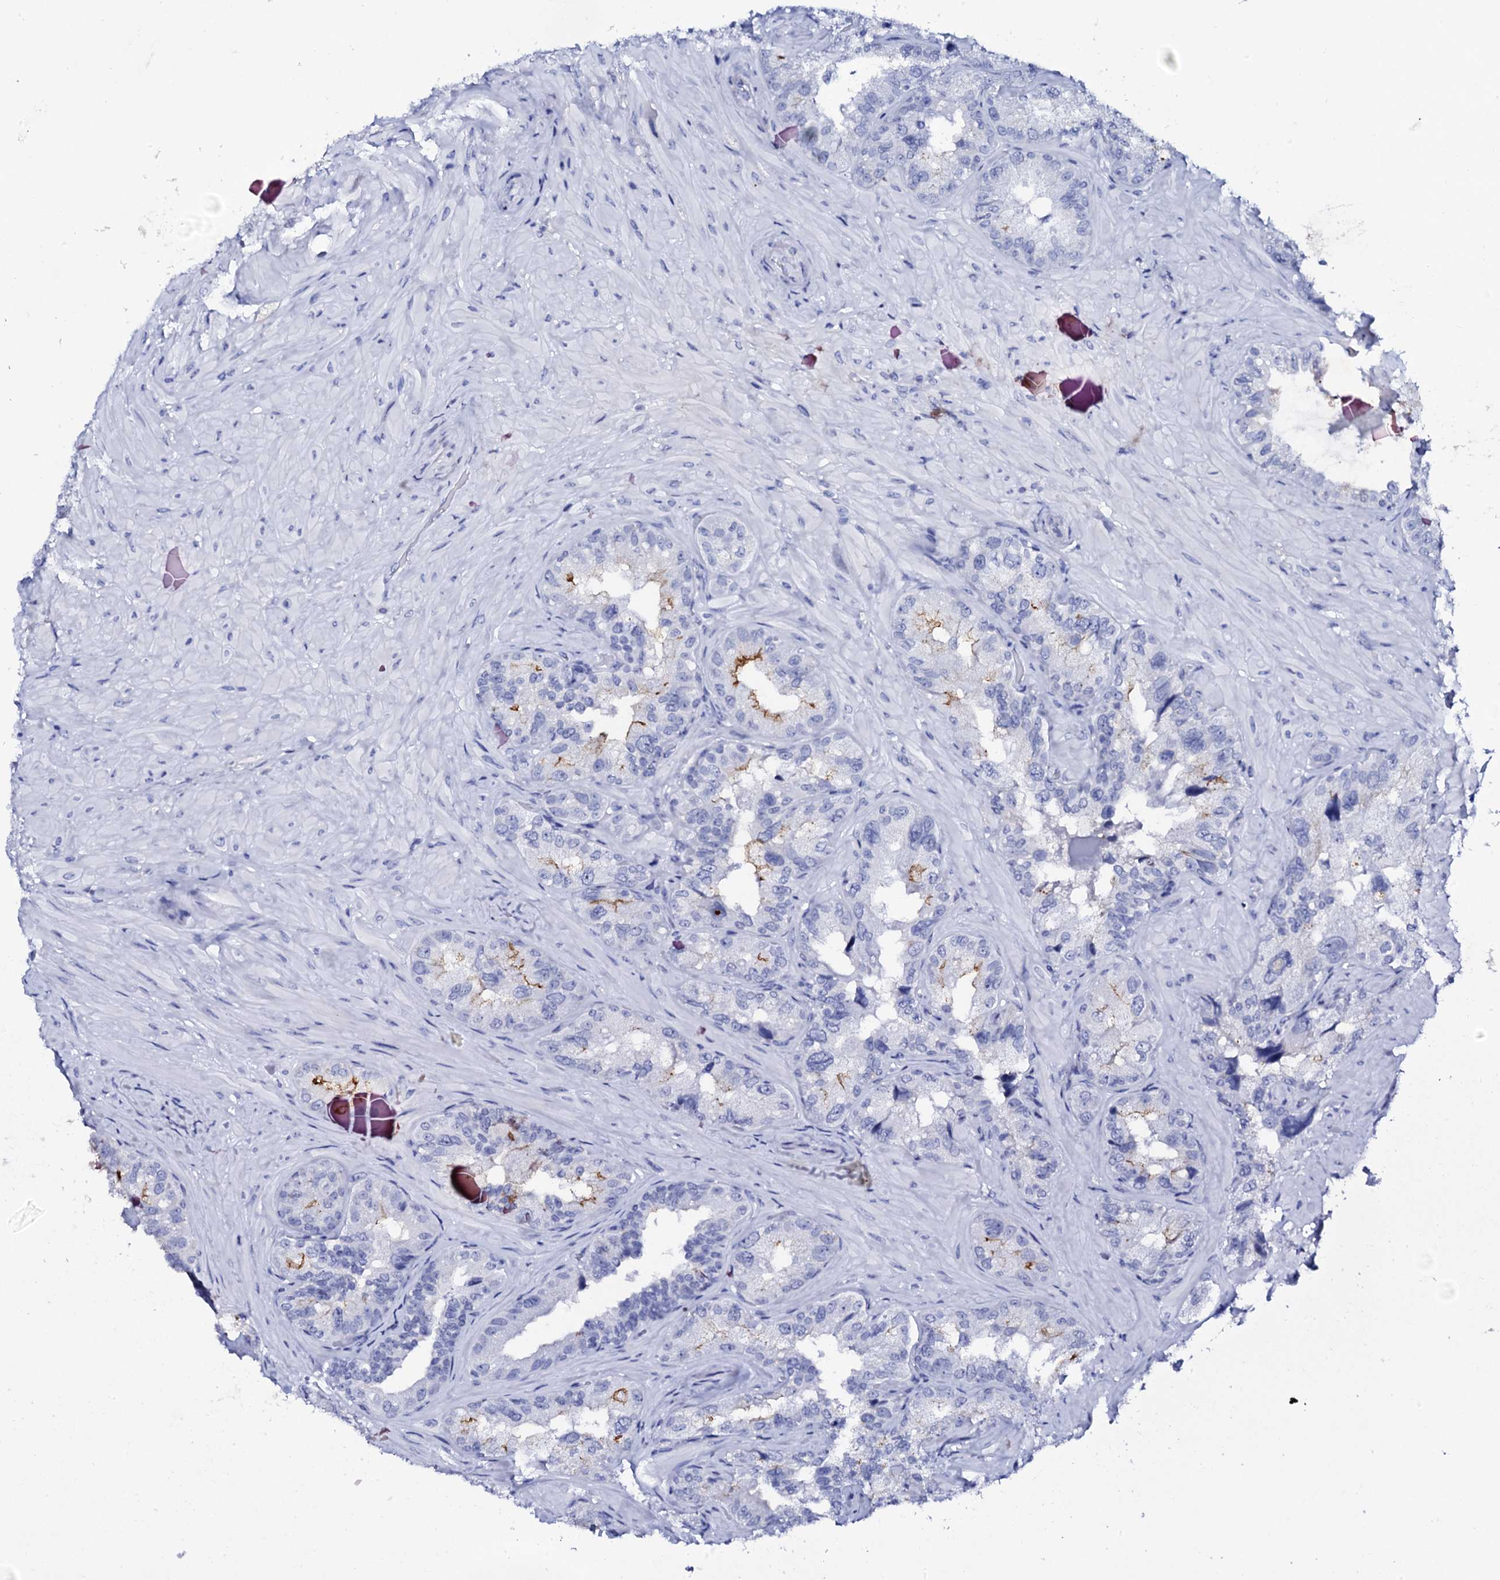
{"staining": {"intensity": "negative", "quantity": "none", "location": "none"}, "tissue": "seminal vesicle", "cell_type": "Glandular cells", "image_type": "normal", "snomed": [{"axis": "morphology", "description": "Normal tissue, NOS"}, {"axis": "topography", "description": "Seminal veicle"}, {"axis": "topography", "description": "Peripheral nerve tissue"}], "caption": "There is no significant staining in glandular cells of seminal vesicle. The staining was performed using DAB to visualize the protein expression in brown, while the nuclei were stained in blue with hematoxylin (Magnification: 20x).", "gene": "FBXL16", "patient": {"sex": "male", "age": 67}}